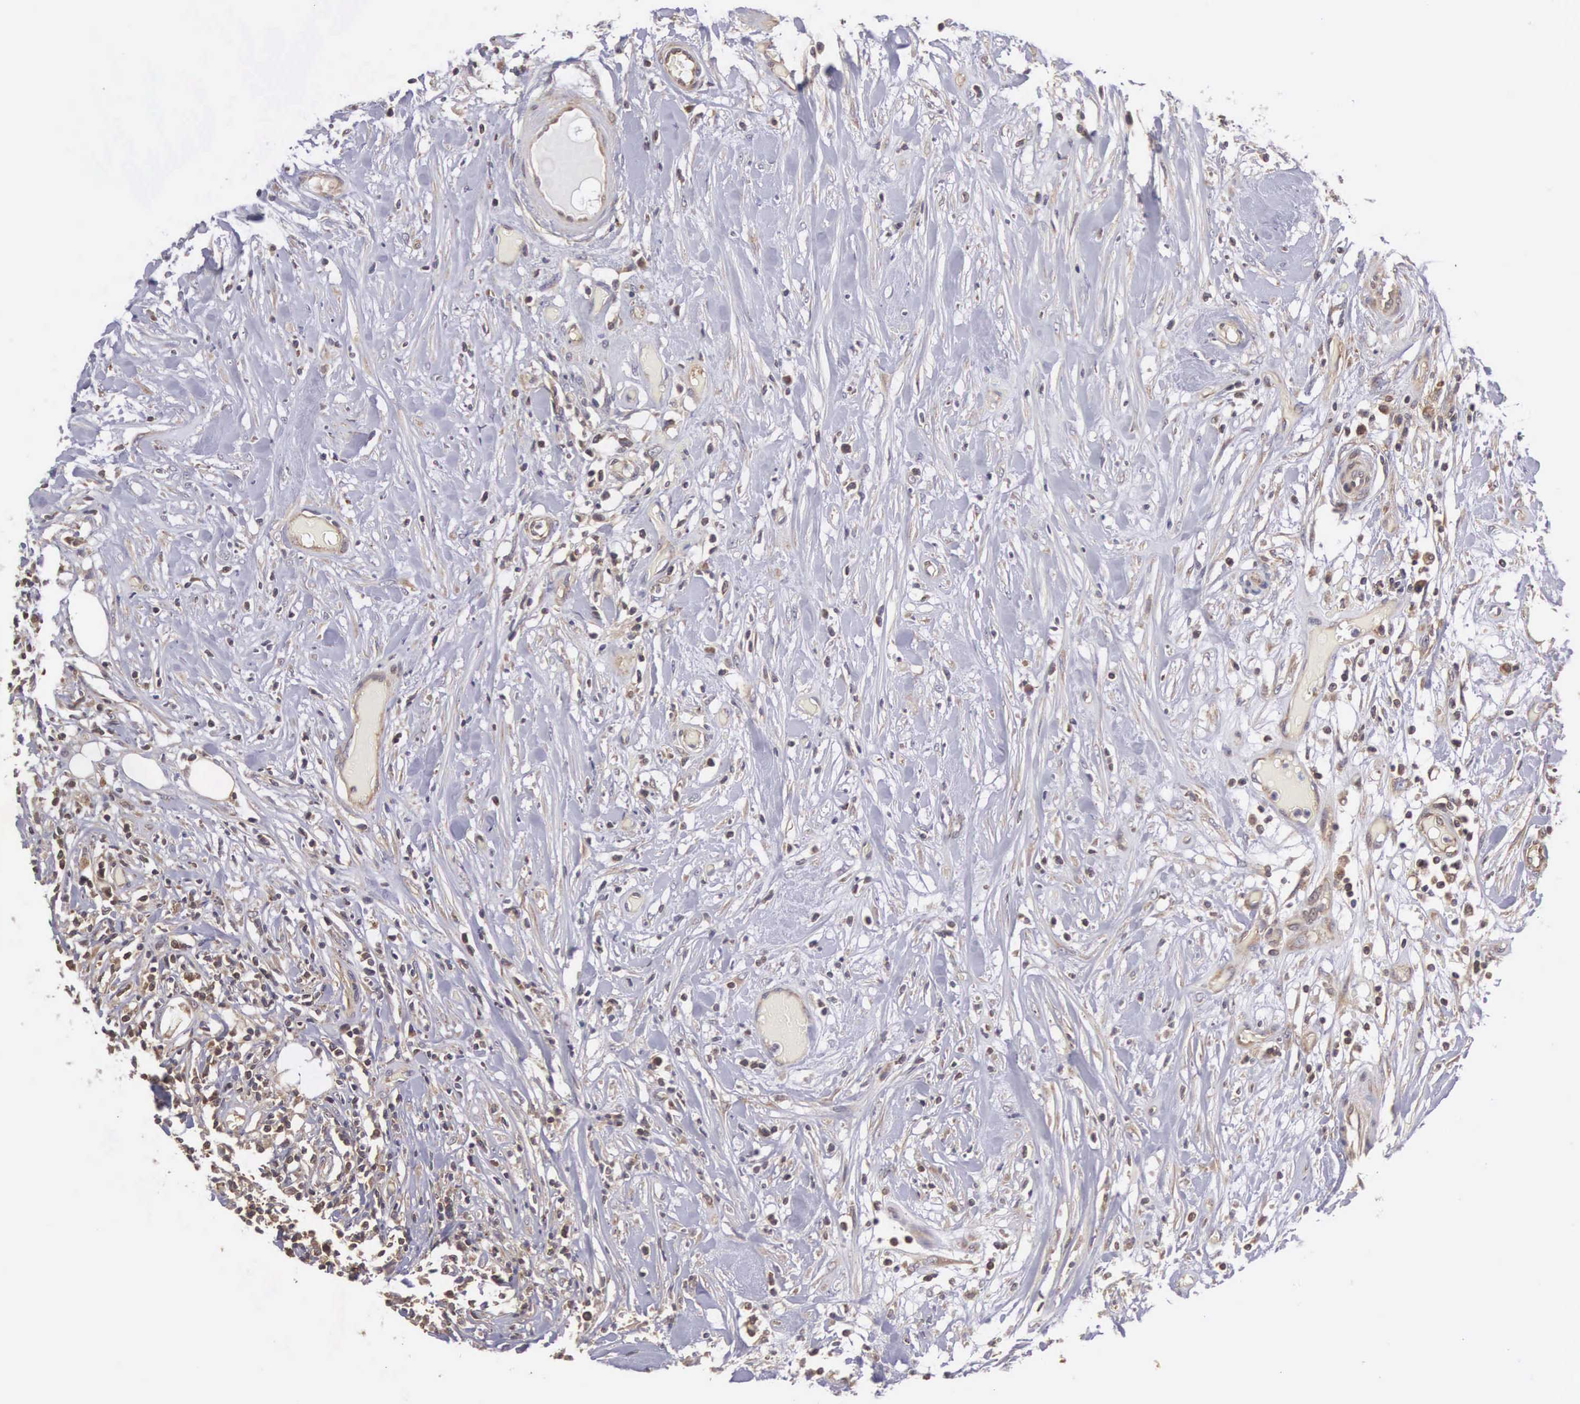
{"staining": {"intensity": "weak", "quantity": "25%-75%", "location": "cytoplasmic/membranous"}, "tissue": "lymphoma", "cell_type": "Tumor cells", "image_type": "cancer", "snomed": [{"axis": "morphology", "description": "Malignant lymphoma, non-Hodgkin's type, High grade"}, {"axis": "topography", "description": "Colon"}], "caption": "A photomicrograph showing weak cytoplasmic/membranous positivity in approximately 25%-75% of tumor cells in lymphoma, as visualized by brown immunohistochemical staining.", "gene": "DHRS1", "patient": {"sex": "male", "age": 82}}